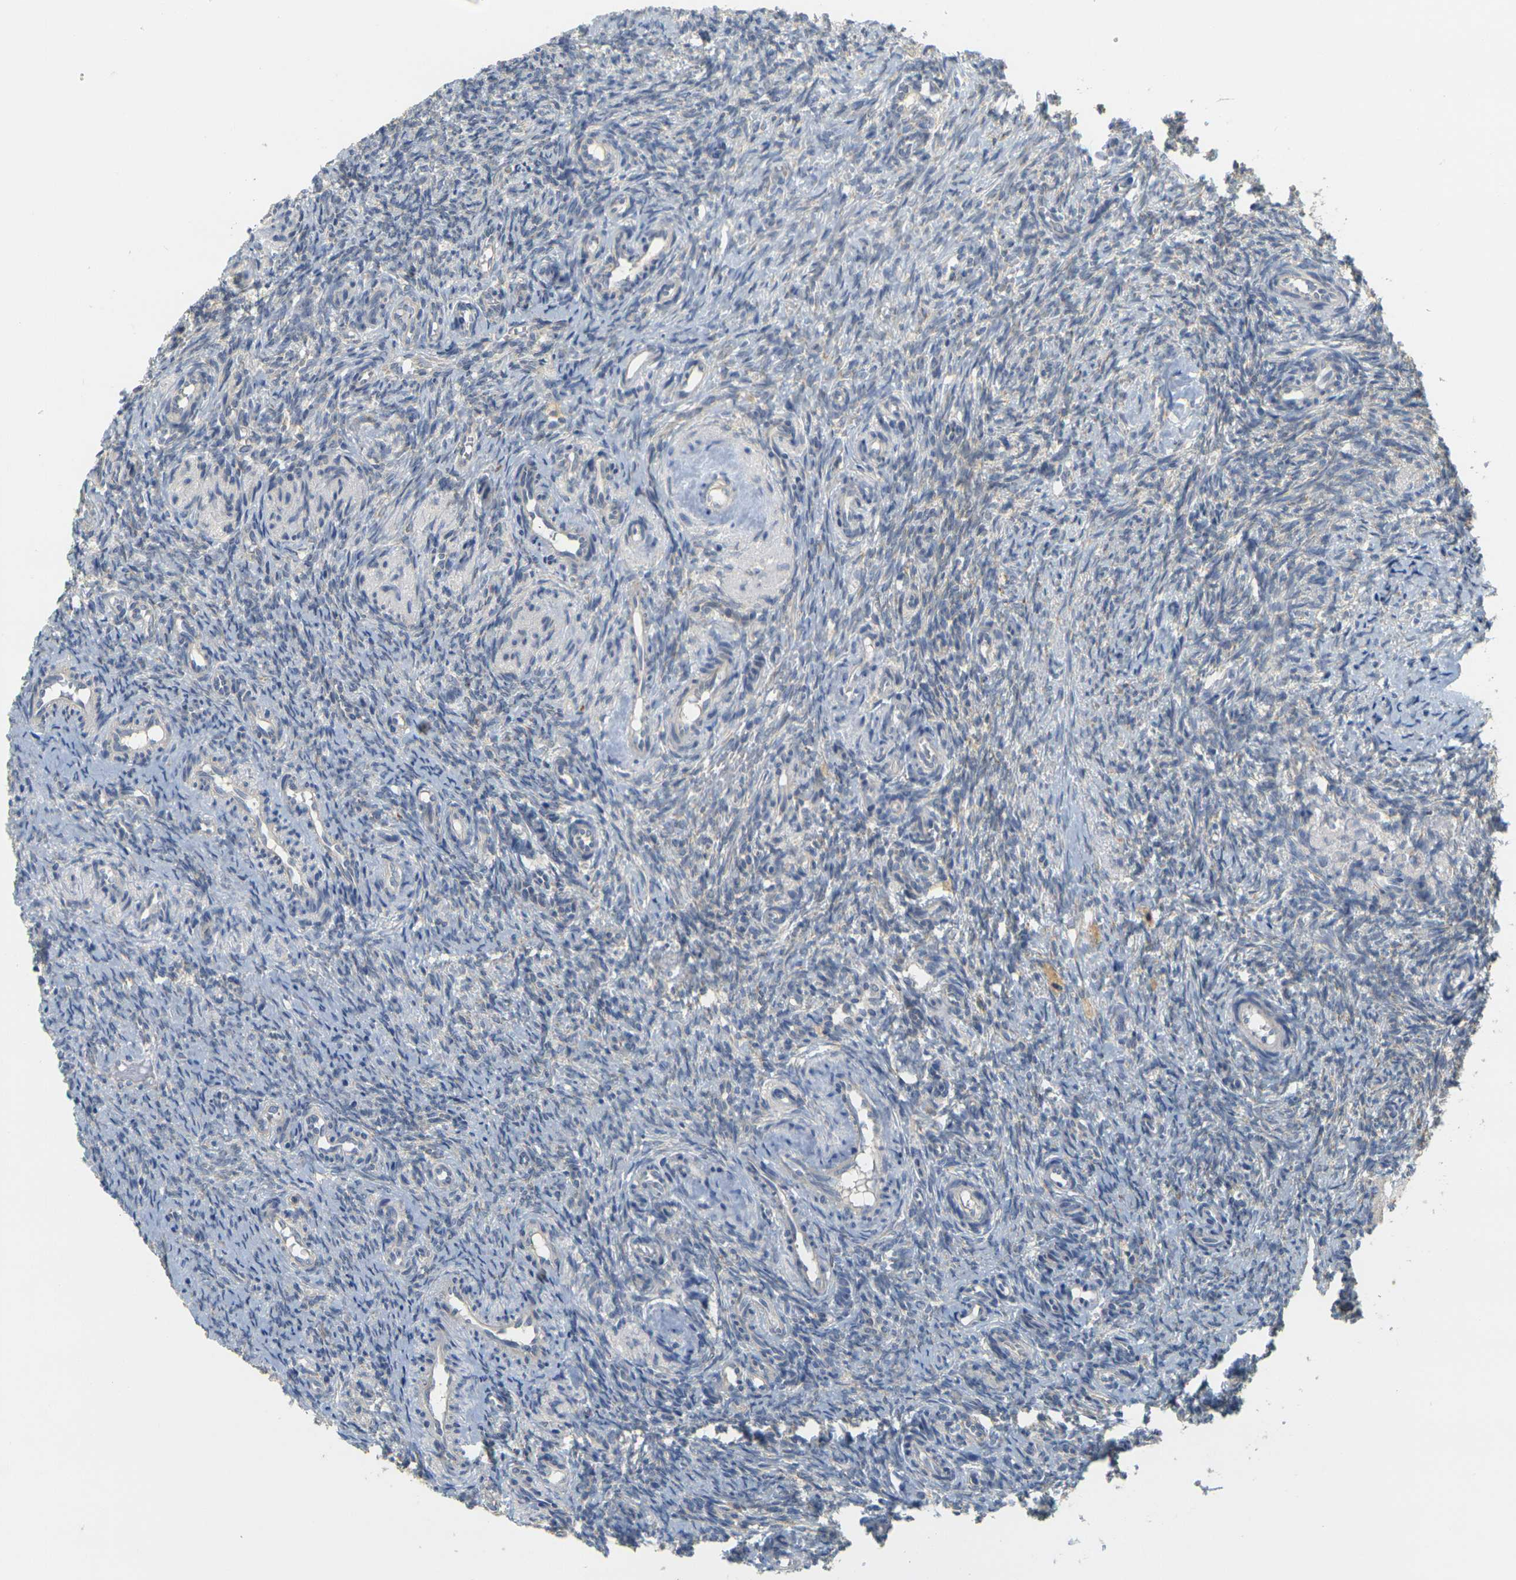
{"staining": {"intensity": "weak", "quantity": "25%-75%", "location": "cytoplasmic/membranous"}, "tissue": "ovary", "cell_type": "Ovarian stroma cells", "image_type": "normal", "snomed": [{"axis": "morphology", "description": "Normal tissue, NOS"}, {"axis": "topography", "description": "Ovary"}], "caption": "Unremarkable ovary reveals weak cytoplasmic/membranous staining in about 25%-75% of ovarian stroma cells (brown staining indicates protein expression, while blue staining denotes nuclei)..", "gene": "GDAP1", "patient": {"sex": "female", "age": 41}}